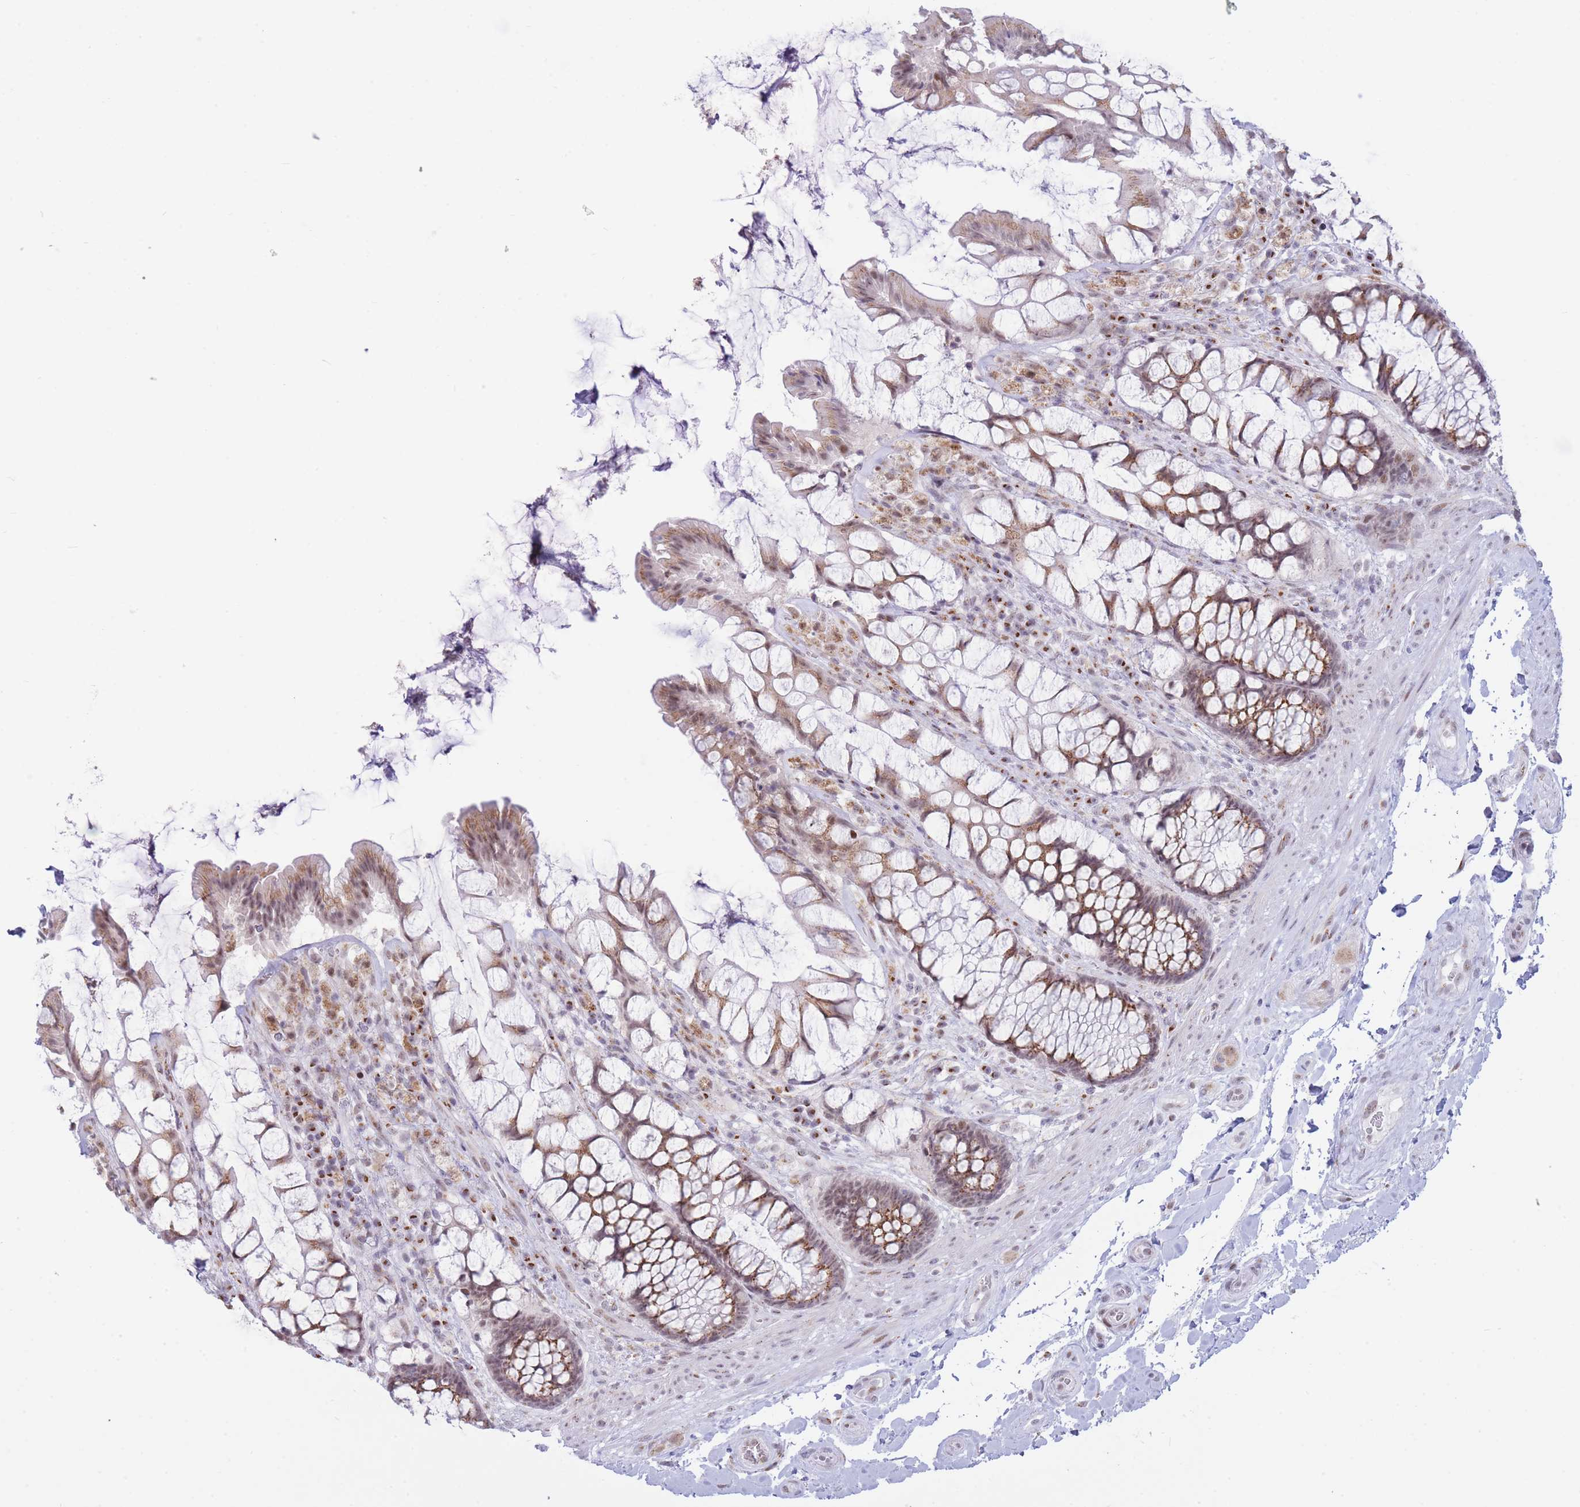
{"staining": {"intensity": "moderate", "quantity": ">75%", "location": "cytoplasmic/membranous,nuclear"}, "tissue": "rectum", "cell_type": "Glandular cells", "image_type": "normal", "snomed": [{"axis": "morphology", "description": "Normal tissue, NOS"}, {"axis": "topography", "description": "Rectum"}], "caption": "A histopathology image showing moderate cytoplasmic/membranous,nuclear expression in about >75% of glandular cells in unremarkable rectum, as visualized by brown immunohistochemical staining.", "gene": "INO80C", "patient": {"sex": "female", "age": 58}}